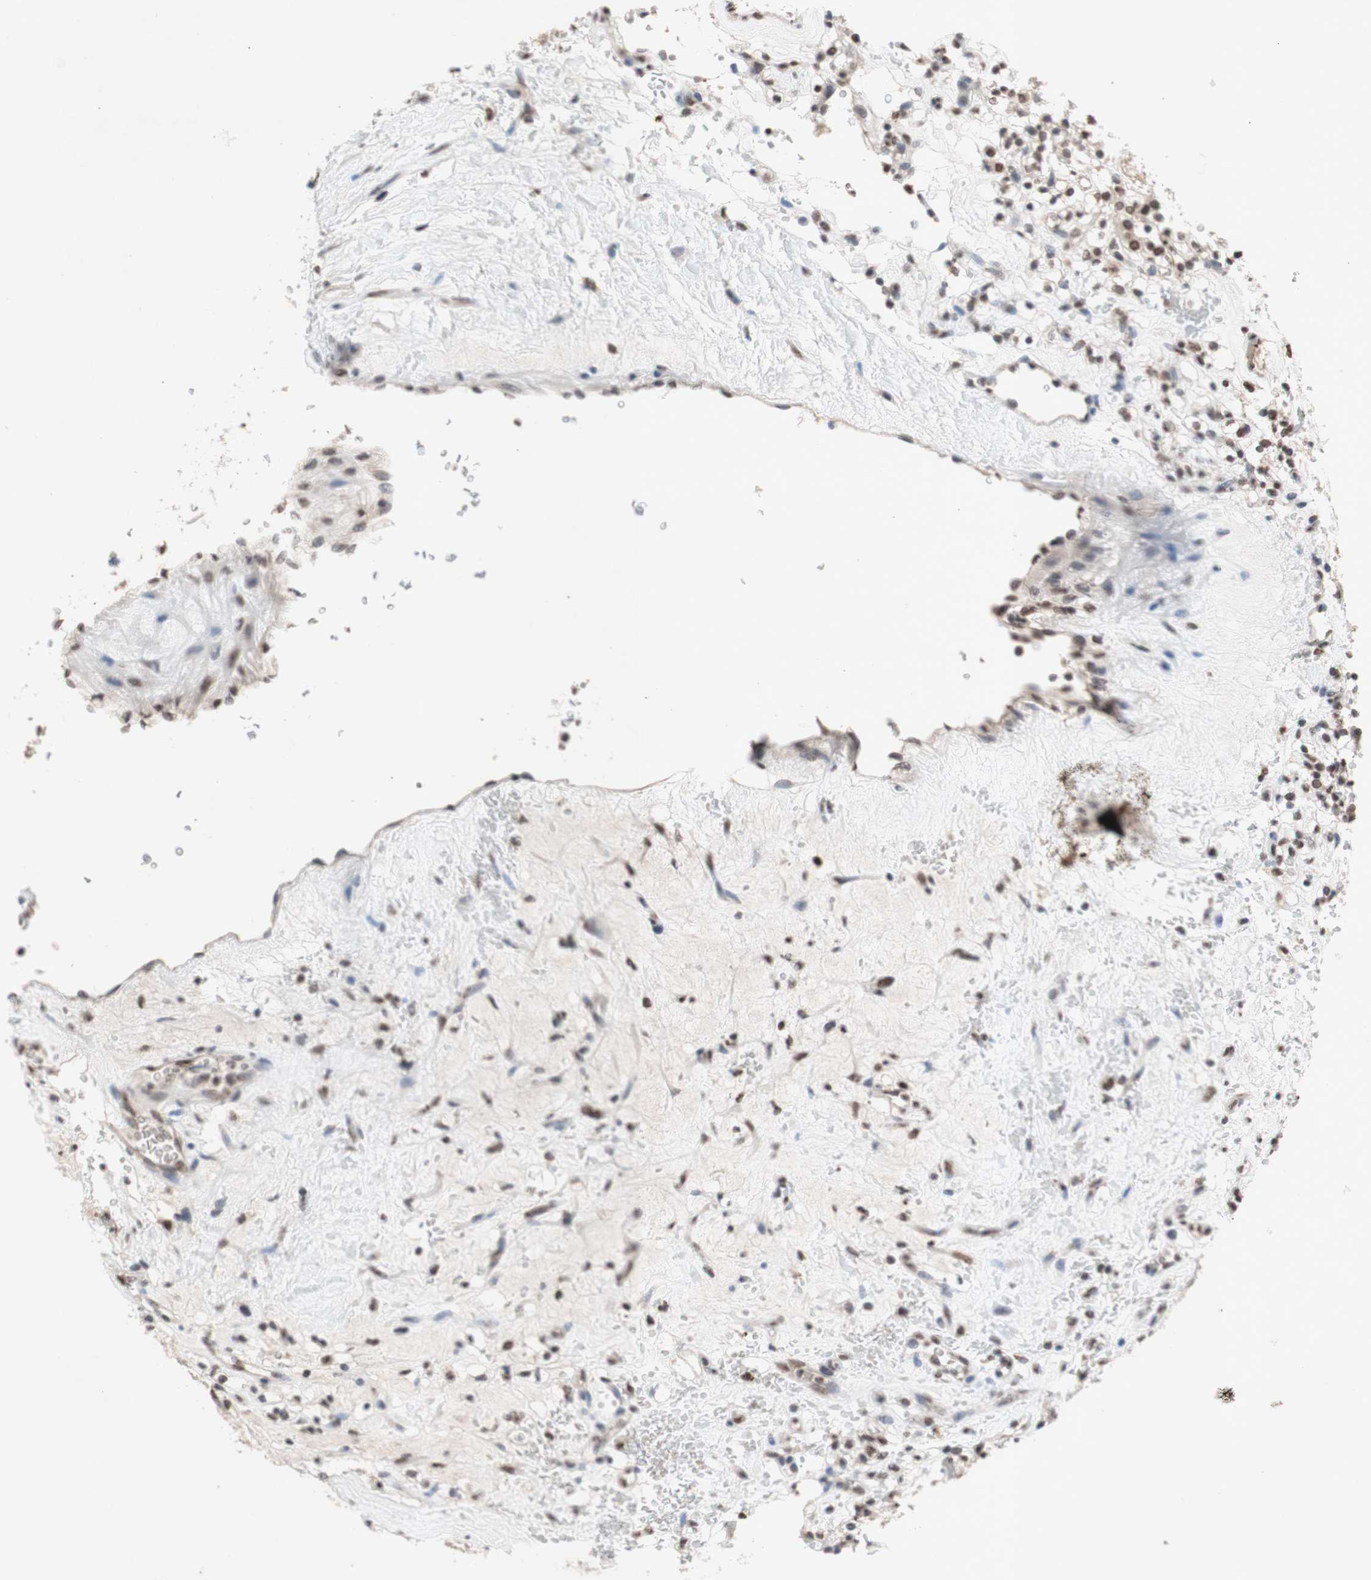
{"staining": {"intensity": "weak", "quantity": ">75%", "location": "nuclear"}, "tissue": "renal cancer", "cell_type": "Tumor cells", "image_type": "cancer", "snomed": [{"axis": "morphology", "description": "Normal tissue, NOS"}, {"axis": "morphology", "description": "Adenocarcinoma, NOS"}, {"axis": "topography", "description": "Kidney"}], "caption": "Renal cancer tissue exhibits weak nuclear positivity in about >75% of tumor cells, visualized by immunohistochemistry. The protein is shown in brown color, while the nuclei are stained blue.", "gene": "SFPQ", "patient": {"sex": "female", "age": 72}}